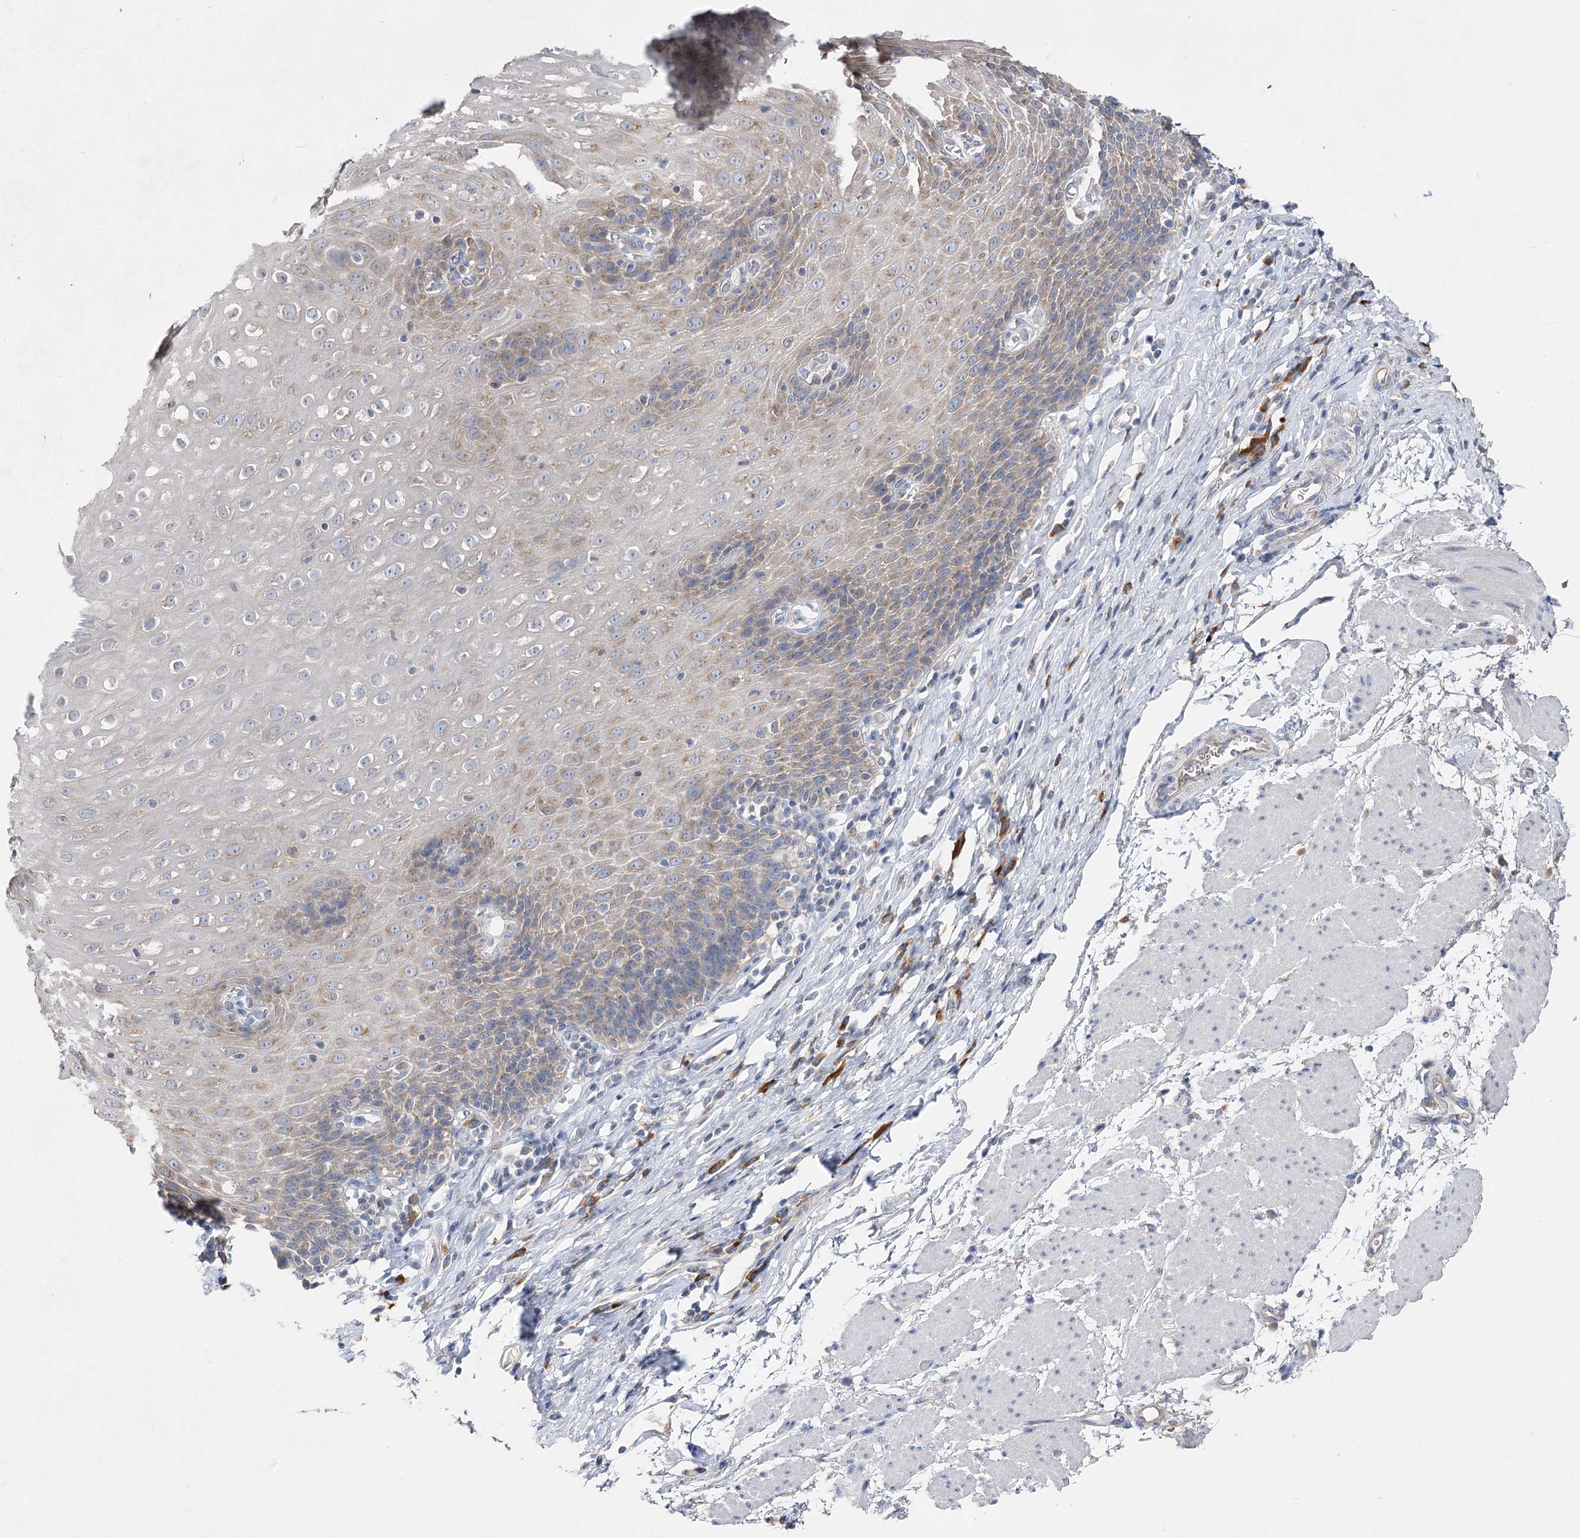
{"staining": {"intensity": "weak", "quantity": "25%-75%", "location": "cytoplasmic/membranous"}, "tissue": "esophagus", "cell_type": "Squamous epithelial cells", "image_type": "normal", "snomed": [{"axis": "morphology", "description": "Normal tissue, NOS"}, {"axis": "topography", "description": "Esophagus"}], "caption": "A brown stain shows weak cytoplasmic/membranous staining of a protein in squamous epithelial cells of normal esophagus.", "gene": "IL1RAP", "patient": {"sex": "female", "age": 61}}